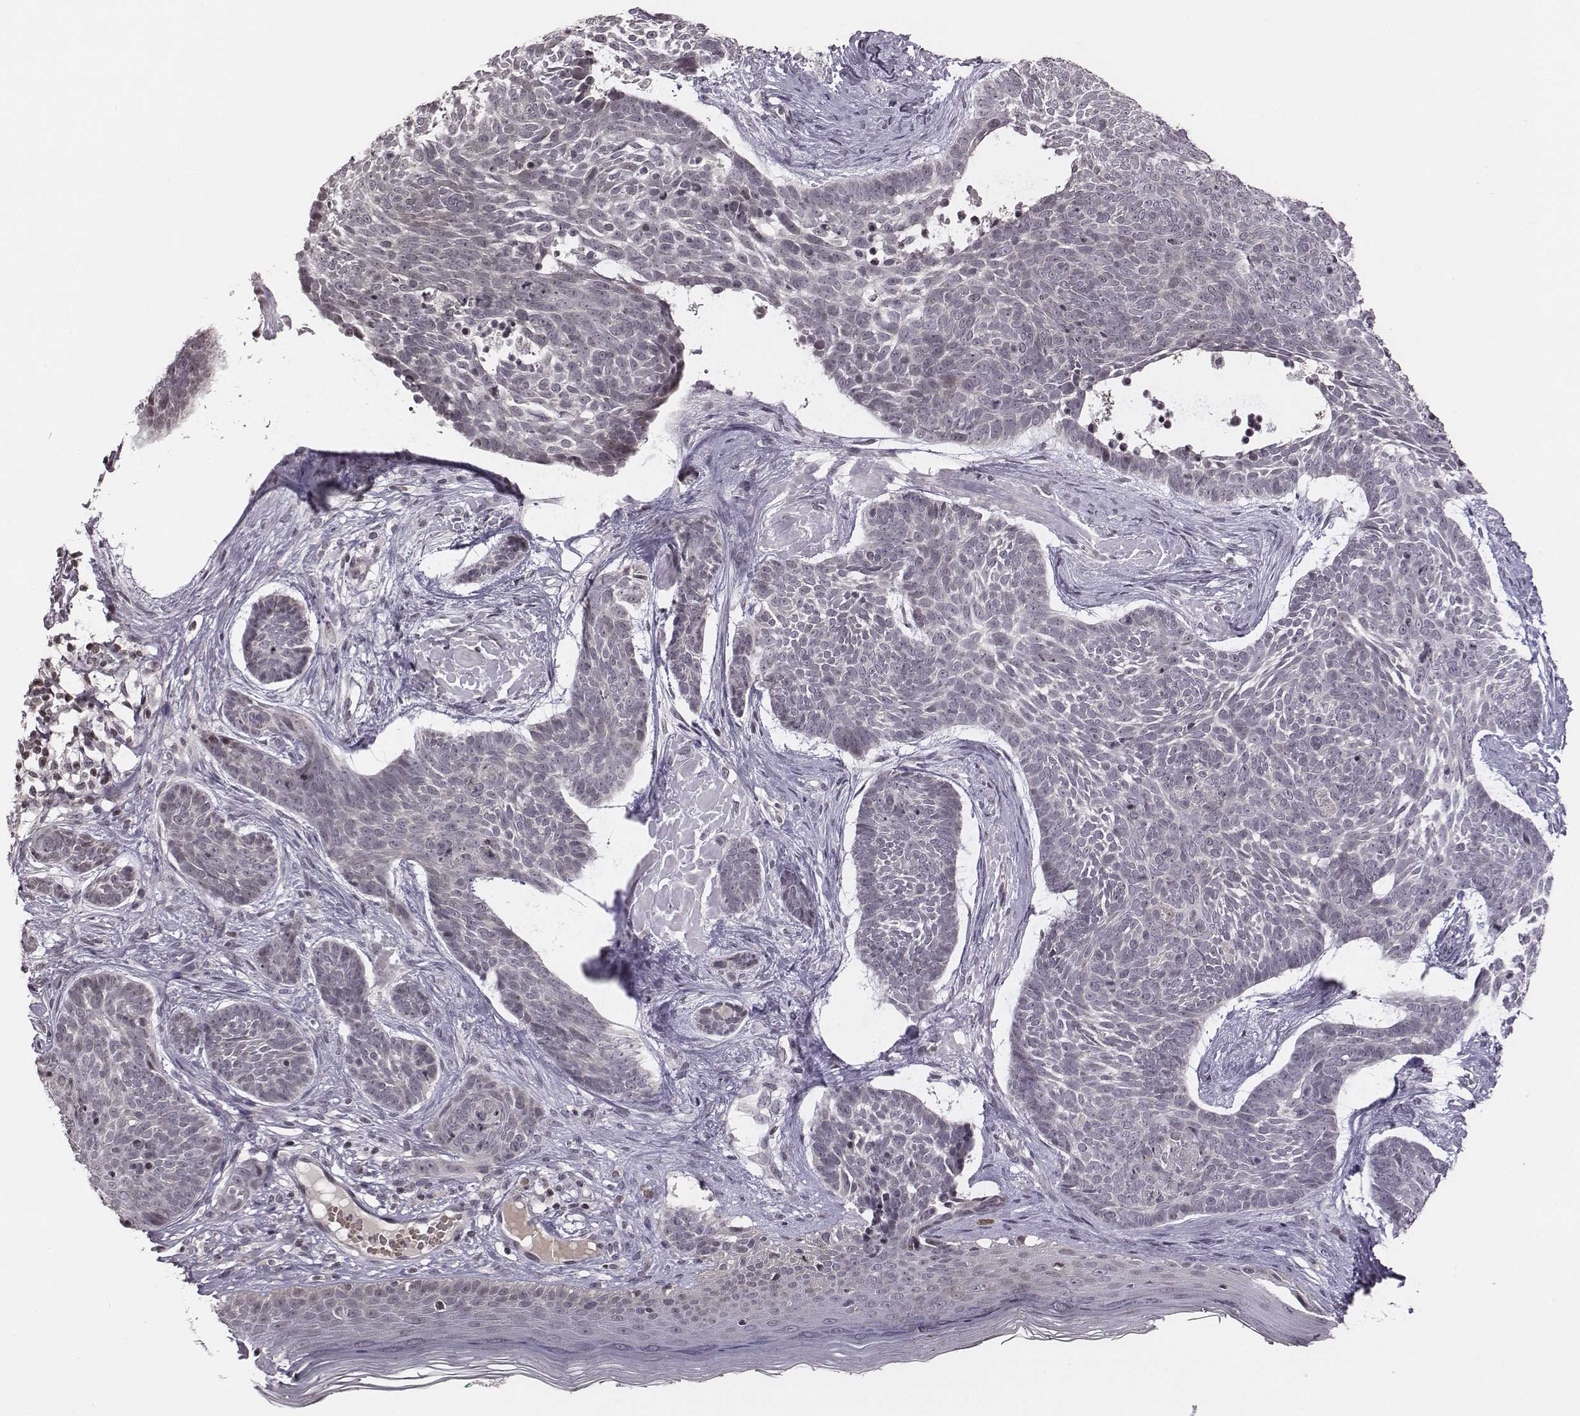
{"staining": {"intensity": "negative", "quantity": "none", "location": "none"}, "tissue": "skin cancer", "cell_type": "Tumor cells", "image_type": "cancer", "snomed": [{"axis": "morphology", "description": "Basal cell carcinoma"}, {"axis": "topography", "description": "Skin"}], "caption": "Immunohistochemistry (IHC) image of neoplastic tissue: human basal cell carcinoma (skin) stained with DAB exhibits no significant protein positivity in tumor cells.", "gene": "GRM4", "patient": {"sex": "male", "age": 85}}